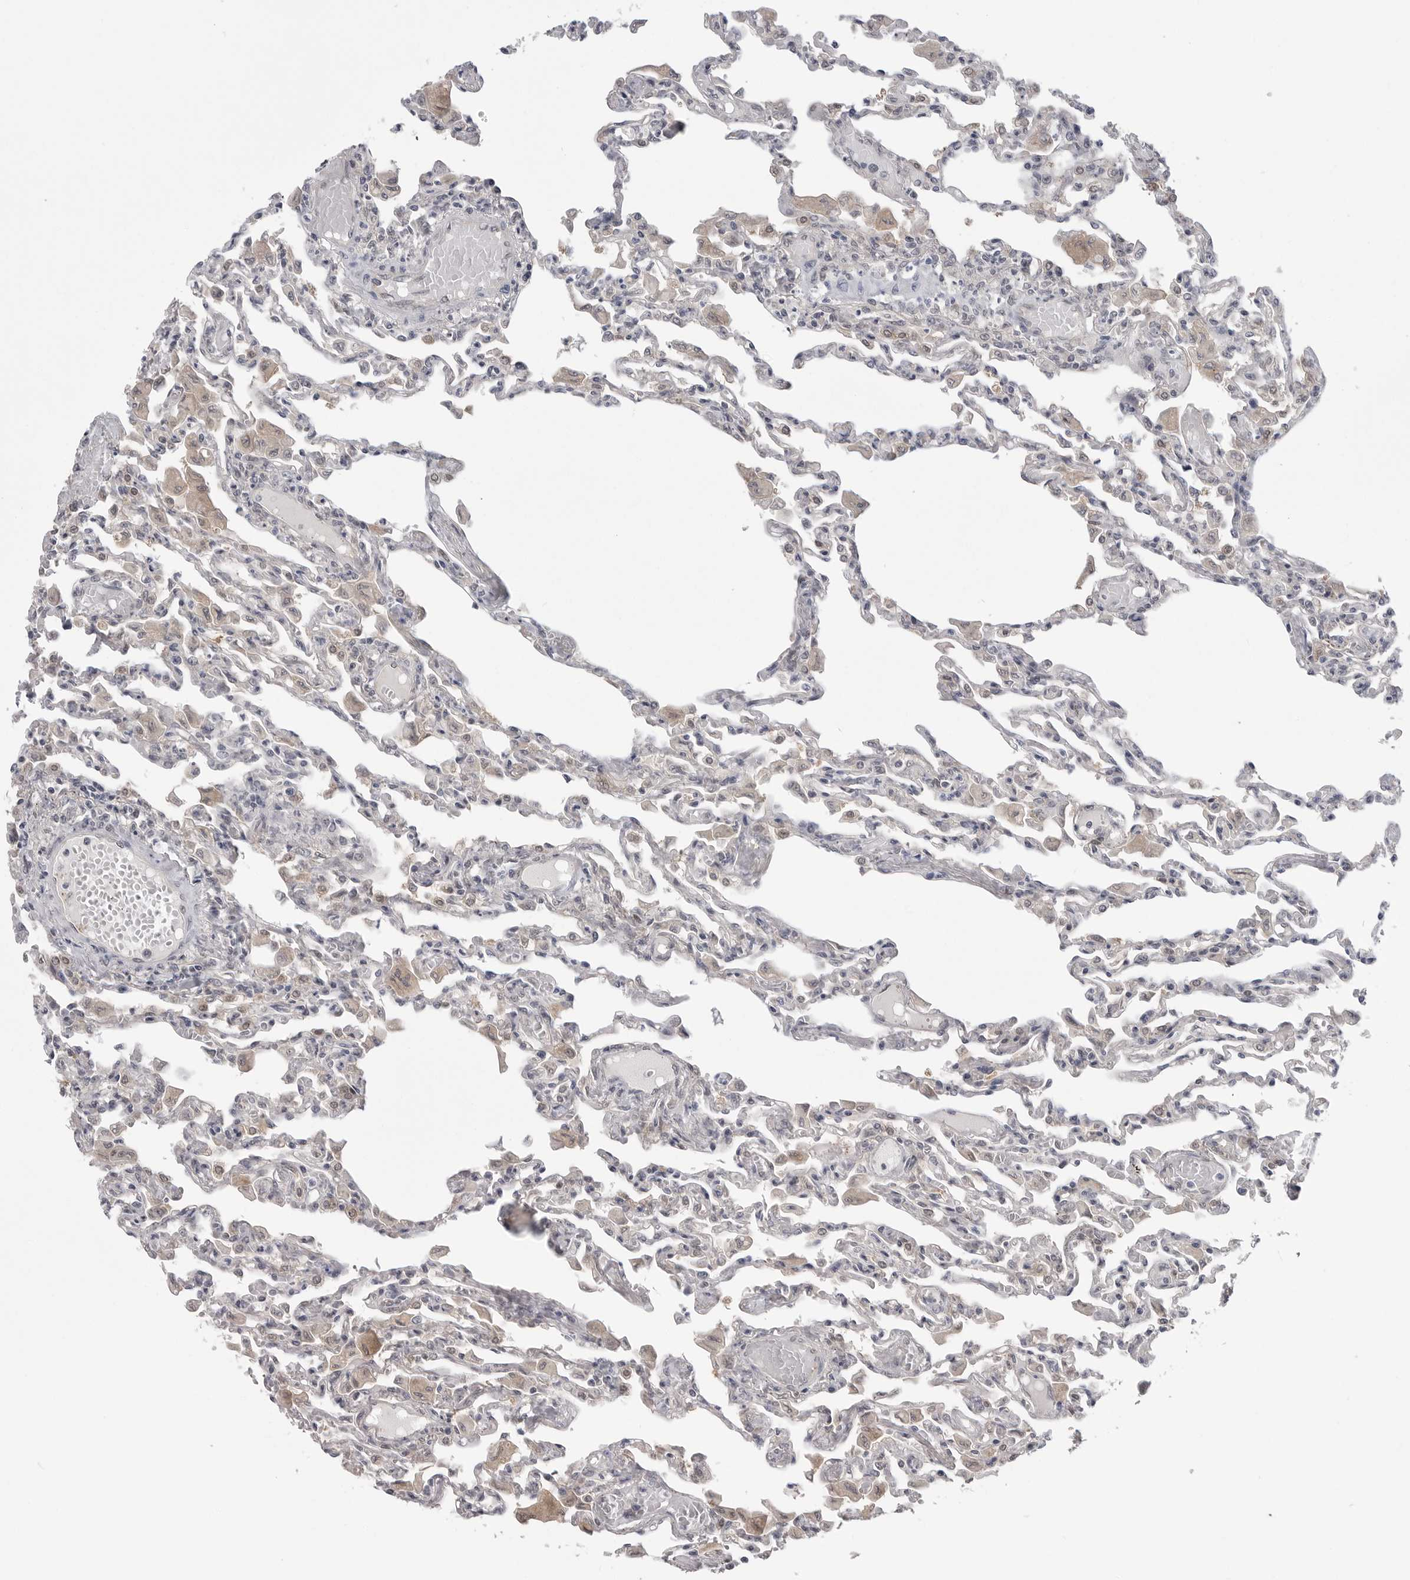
{"staining": {"intensity": "weak", "quantity": "<25%", "location": "nuclear"}, "tissue": "lung", "cell_type": "Alveolar cells", "image_type": "normal", "snomed": [{"axis": "morphology", "description": "Normal tissue, NOS"}, {"axis": "topography", "description": "Bronchus"}, {"axis": "topography", "description": "Lung"}], "caption": "This is an IHC image of benign lung. There is no expression in alveolar cells.", "gene": "PNPO", "patient": {"sex": "female", "age": 49}}